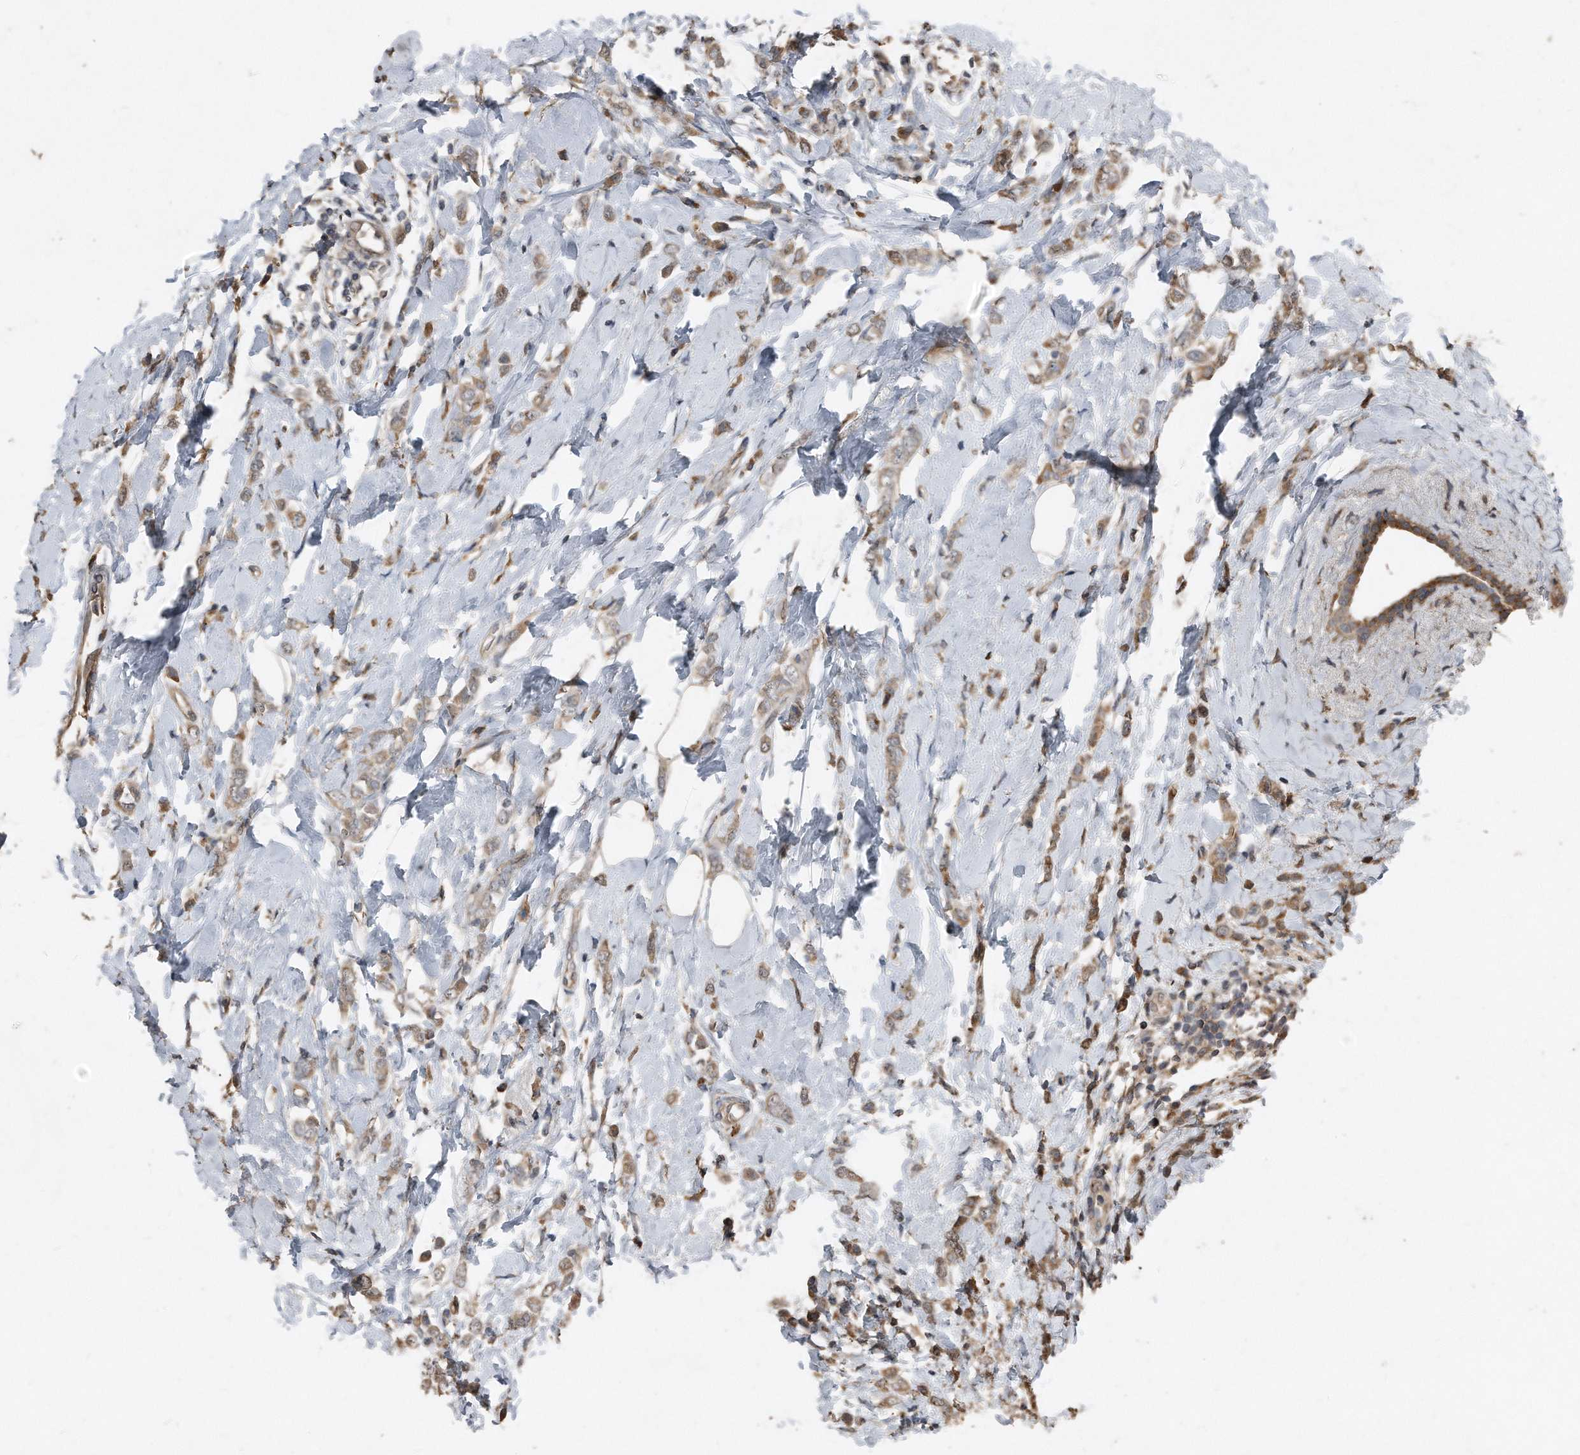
{"staining": {"intensity": "moderate", "quantity": ">75%", "location": "cytoplasmic/membranous"}, "tissue": "breast cancer", "cell_type": "Tumor cells", "image_type": "cancer", "snomed": [{"axis": "morphology", "description": "Lobular carcinoma"}, {"axis": "topography", "description": "Breast"}], "caption": "IHC staining of lobular carcinoma (breast), which exhibits medium levels of moderate cytoplasmic/membranous expression in approximately >75% of tumor cells indicating moderate cytoplasmic/membranous protein expression. The staining was performed using DAB (brown) for protein detection and nuclei were counterstained in hematoxylin (blue).", "gene": "ANKRD10", "patient": {"sex": "female", "age": 47}}